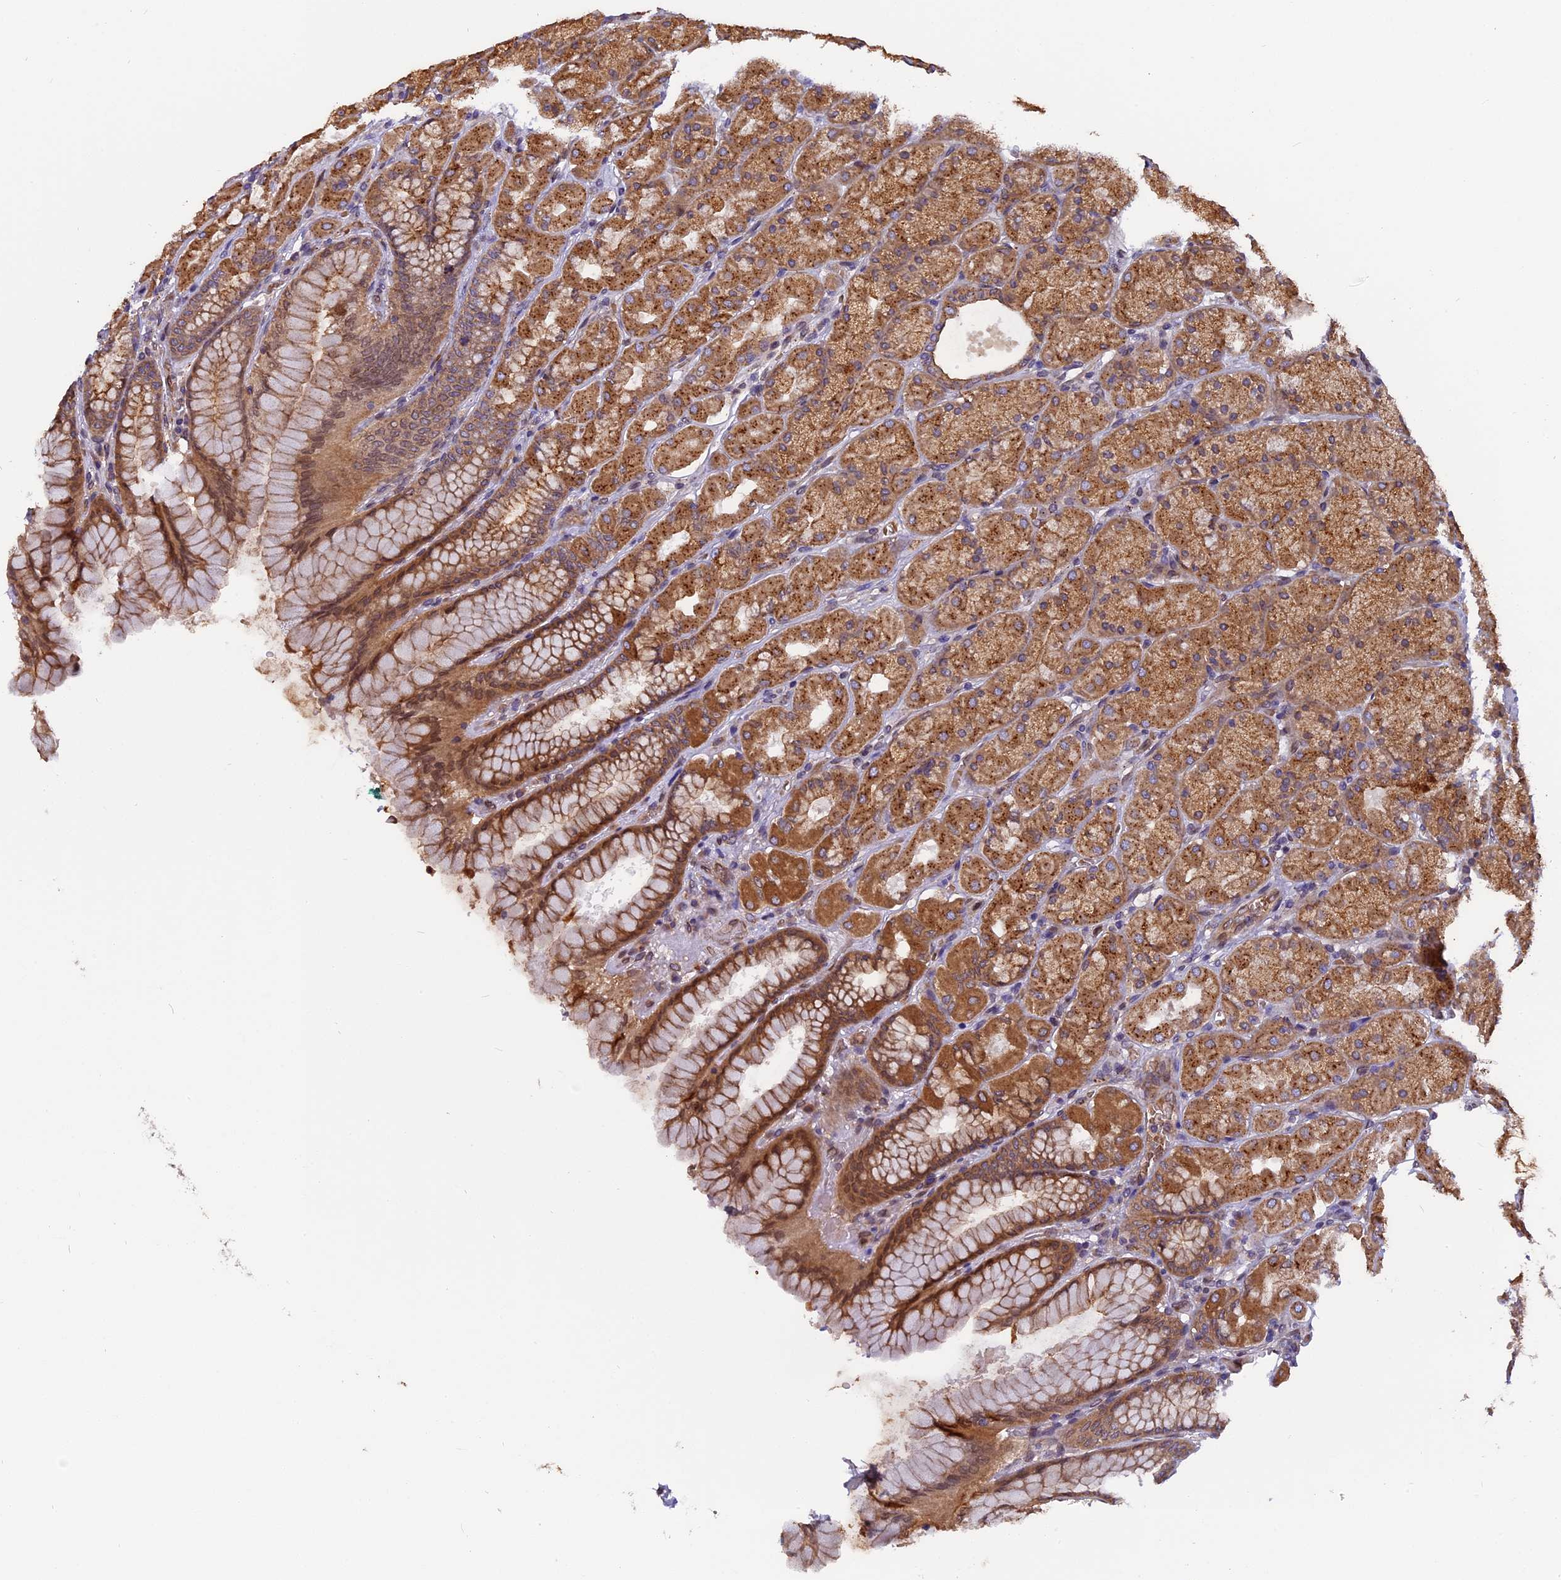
{"staining": {"intensity": "strong", "quantity": ">75%", "location": "cytoplasmic/membranous,nuclear"}, "tissue": "stomach", "cell_type": "Glandular cells", "image_type": "normal", "snomed": [{"axis": "morphology", "description": "Normal tissue, NOS"}, {"axis": "topography", "description": "Stomach, upper"}], "caption": "Immunohistochemistry histopathology image of unremarkable stomach: stomach stained using IHC displays high levels of strong protein expression localized specifically in the cytoplasmic/membranous,nuclear of glandular cells, appearing as a cytoplasmic/membranous,nuclear brown color.", "gene": "CHMP2A", "patient": {"sex": "female", "age": 56}}